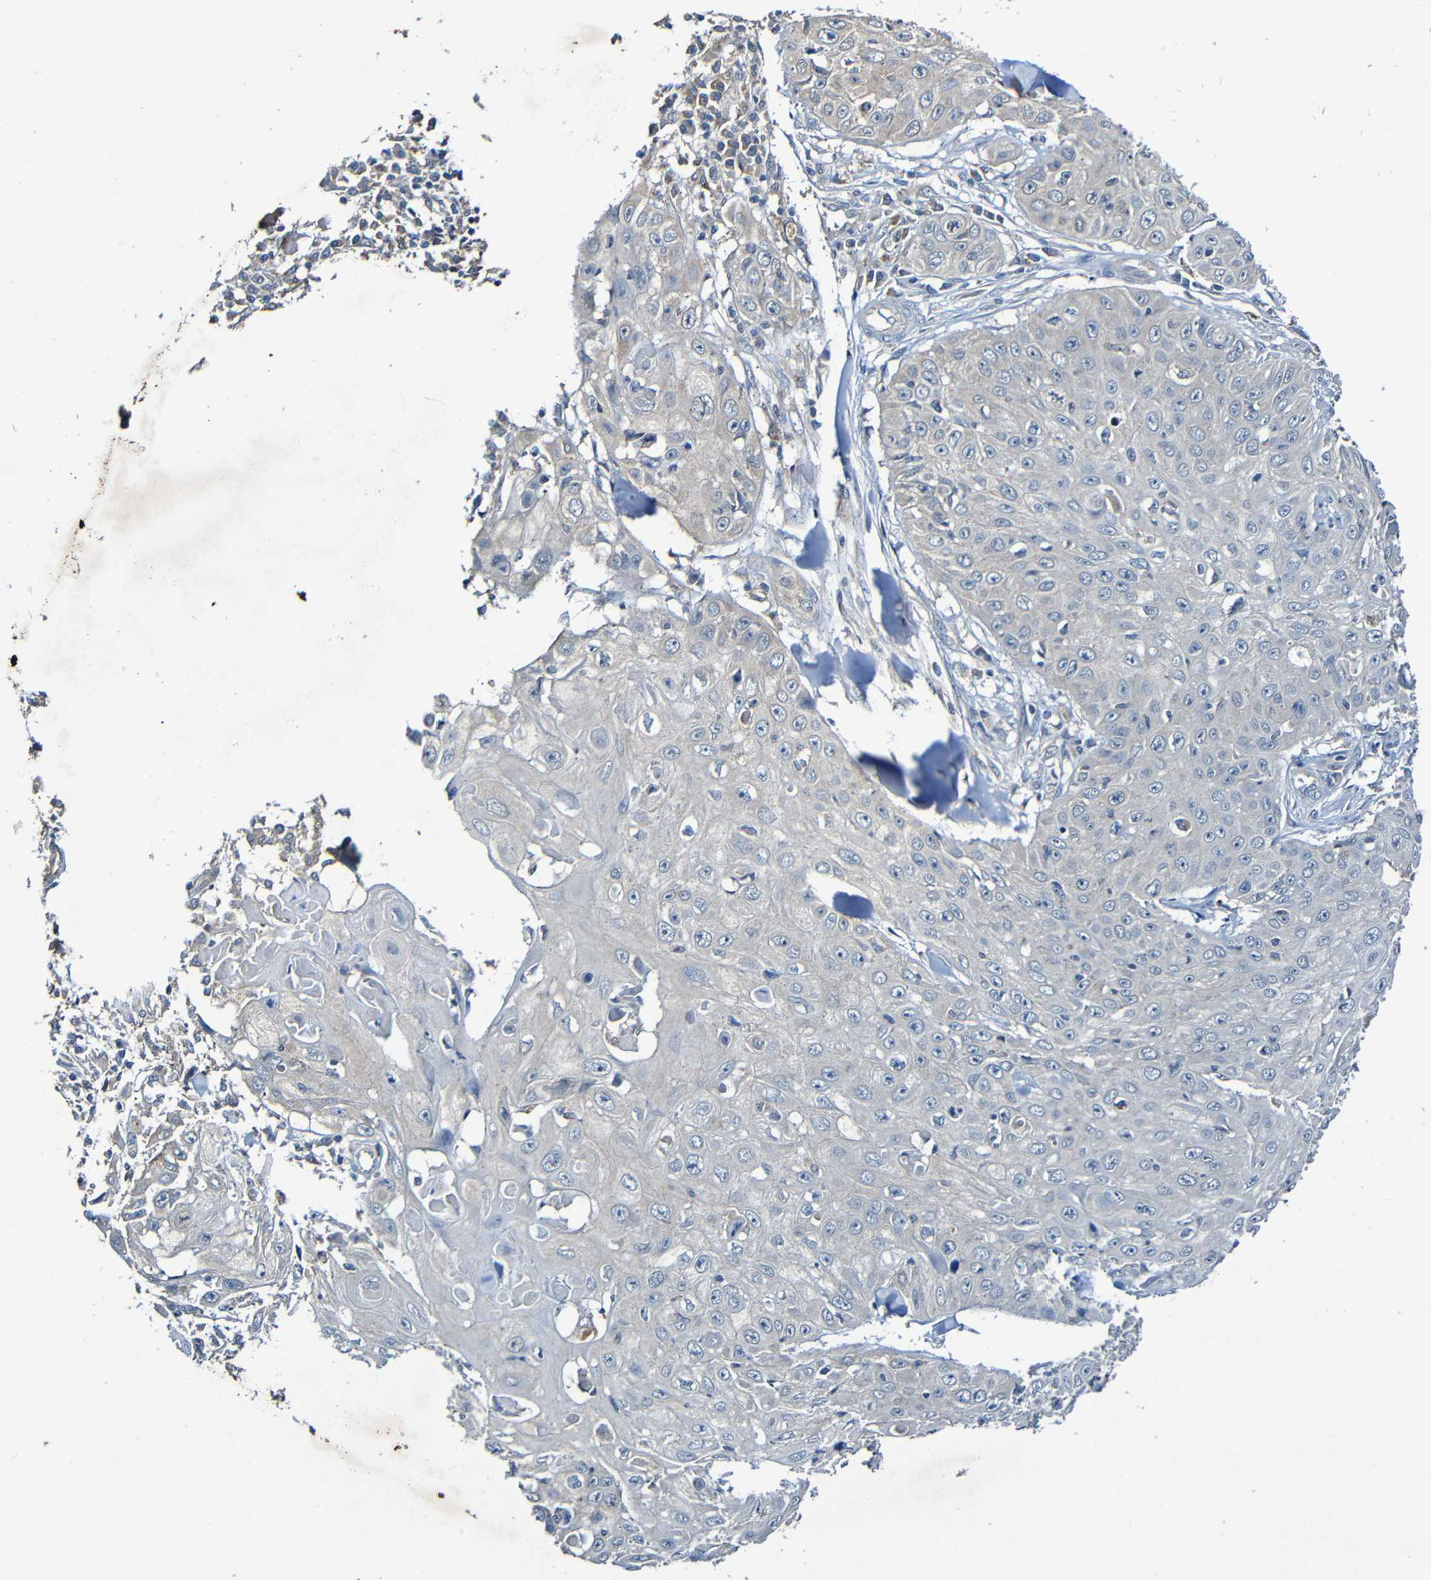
{"staining": {"intensity": "negative", "quantity": "none", "location": "none"}, "tissue": "skin cancer", "cell_type": "Tumor cells", "image_type": "cancer", "snomed": [{"axis": "morphology", "description": "Squamous cell carcinoma, NOS"}, {"axis": "topography", "description": "Skin"}], "caption": "An image of skin squamous cell carcinoma stained for a protein demonstrates no brown staining in tumor cells.", "gene": "LRRC70", "patient": {"sex": "male", "age": 86}}